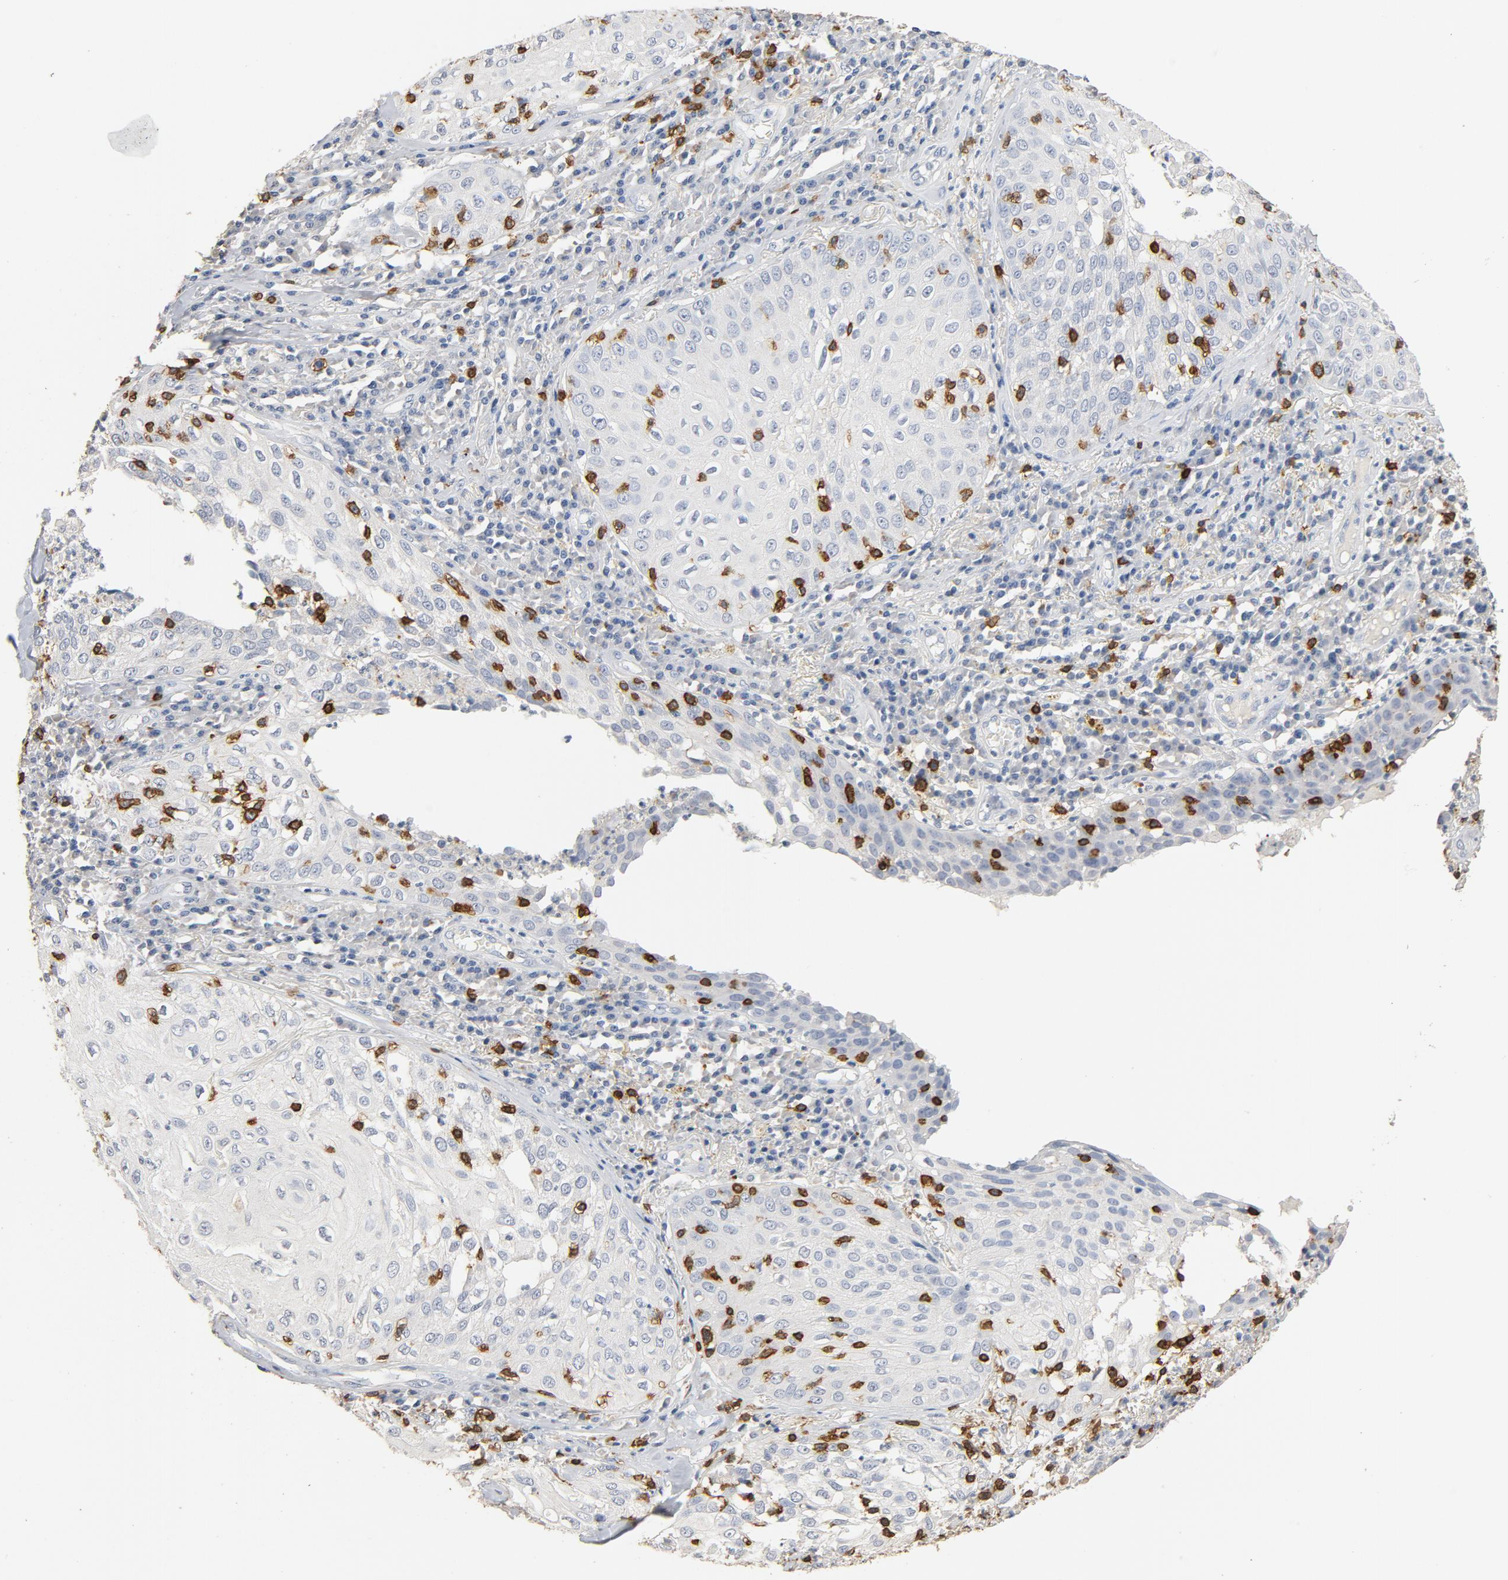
{"staining": {"intensity": "negative", "quantity": "none", "location": "none"}, "tissue": "skin cancer", "cell_type": "Tumor cells", "image_type": "cancer", "snomed": [{"axis": "morphology", "description": "Squamous cell carcinoma, NOS"}, {"axis": "topography", "description": "Skin"}], "caption": "A high-resolution micrograph shows immunohistochemistry staining of skin cancer, which exhibits no significant staining in tumor cells. The staining was performed using DAB (3,3'-diaminobenzidine) to visualize the protein expression in brown, while the nuclei were stained in blue with hematoxylin (Magnification: 20x).", "gene": "CD247", "patient": {"sex": "male", "age": 65}}